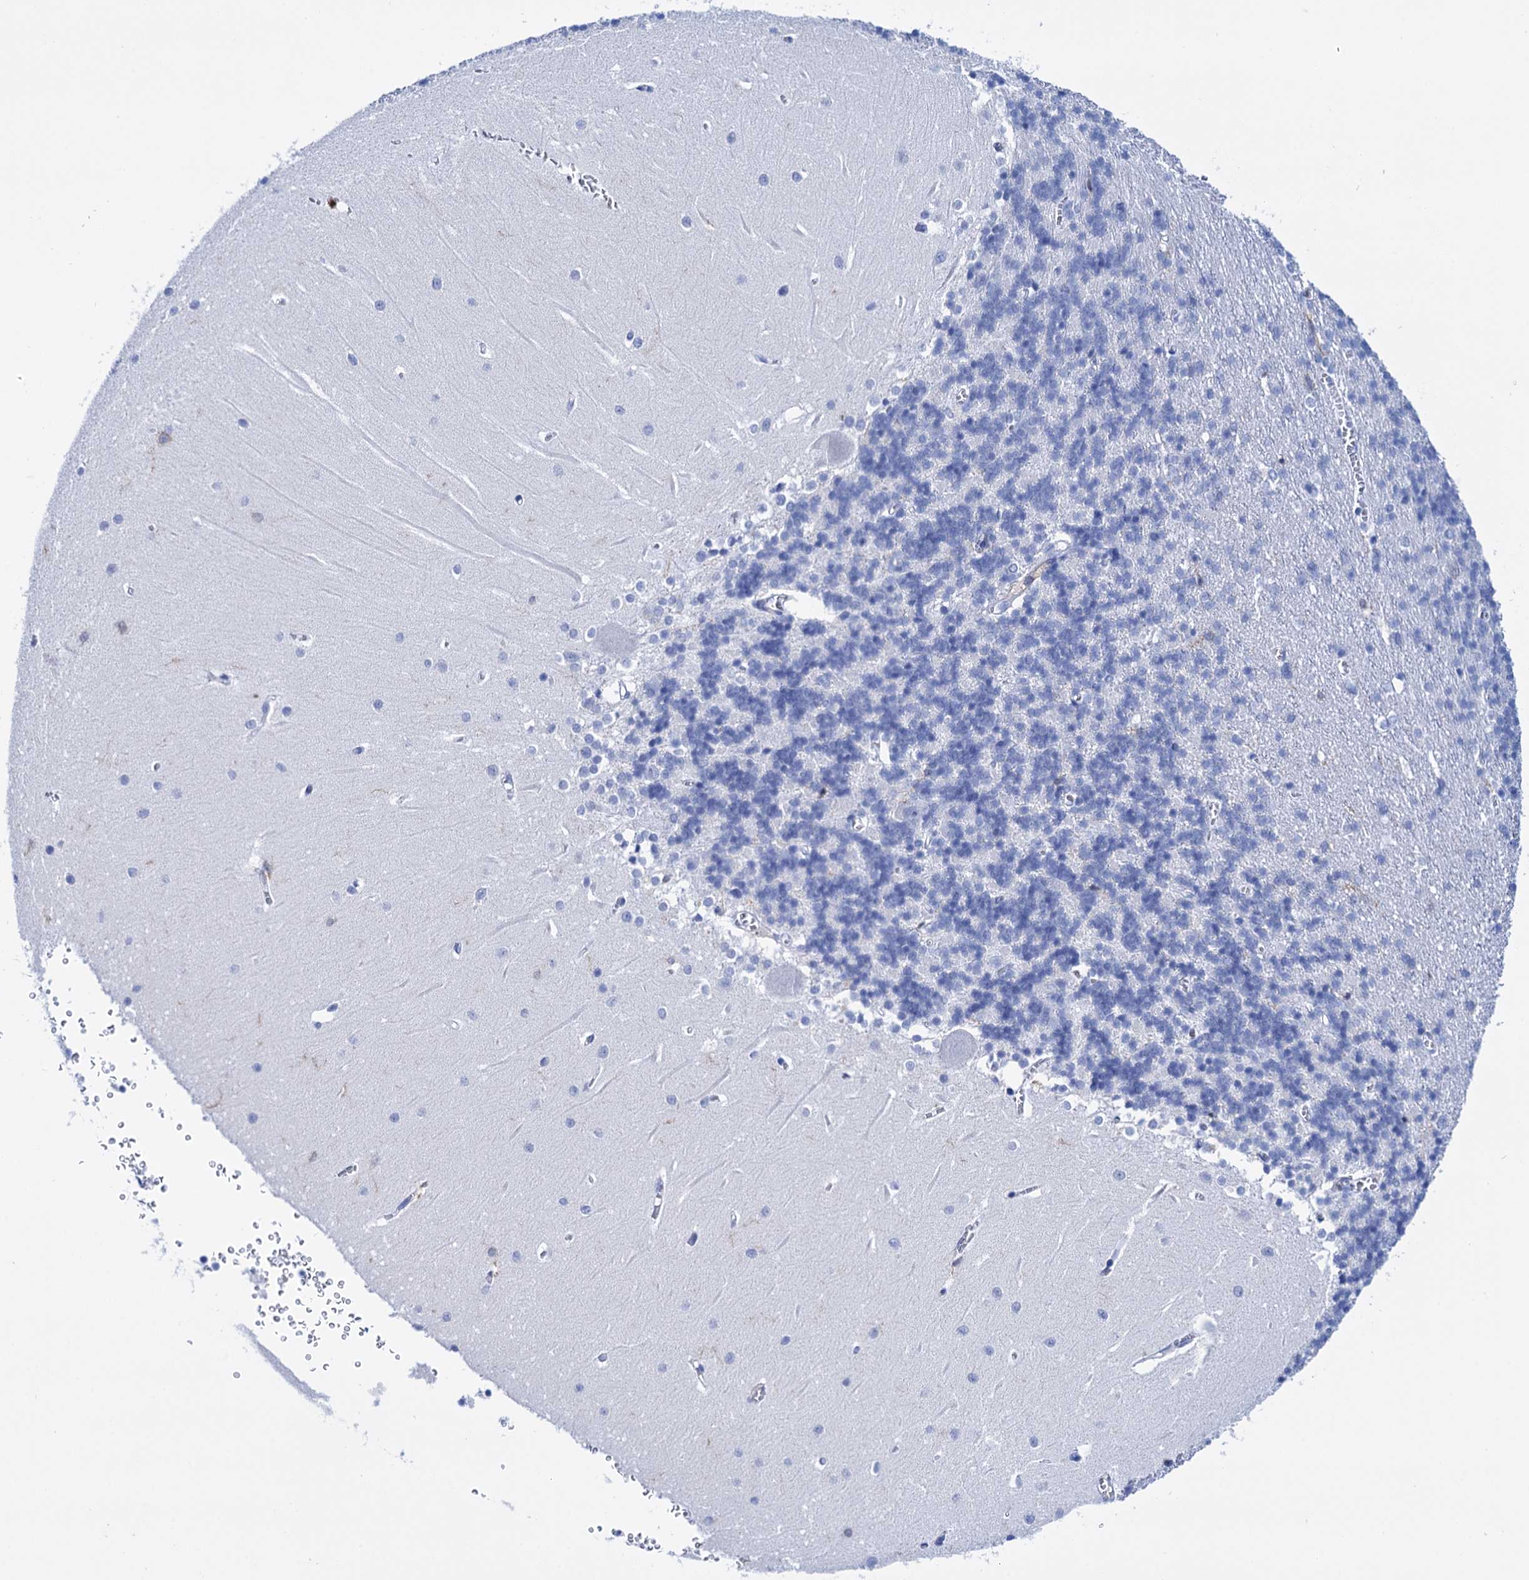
{"staining": {"intensity": "negative", "quantity": "none", "location": "none"}, "tissue": "cerebellum", "cell_type": "Cells in granular layer", "image_type": "normal", "snomed": [{"axis": "morphology", "description": "Normal tissue, NOS"}, {"axis": "topography", "description": "Cerebellum"}], "caption": "Image shows no significant protein positivity in cells in granular layer of unremarkable cerebellum. (DAB immunohistochemistry, high magnification).", "gene": "DEF6", "patient": {"sex": "male", "age": 37}}